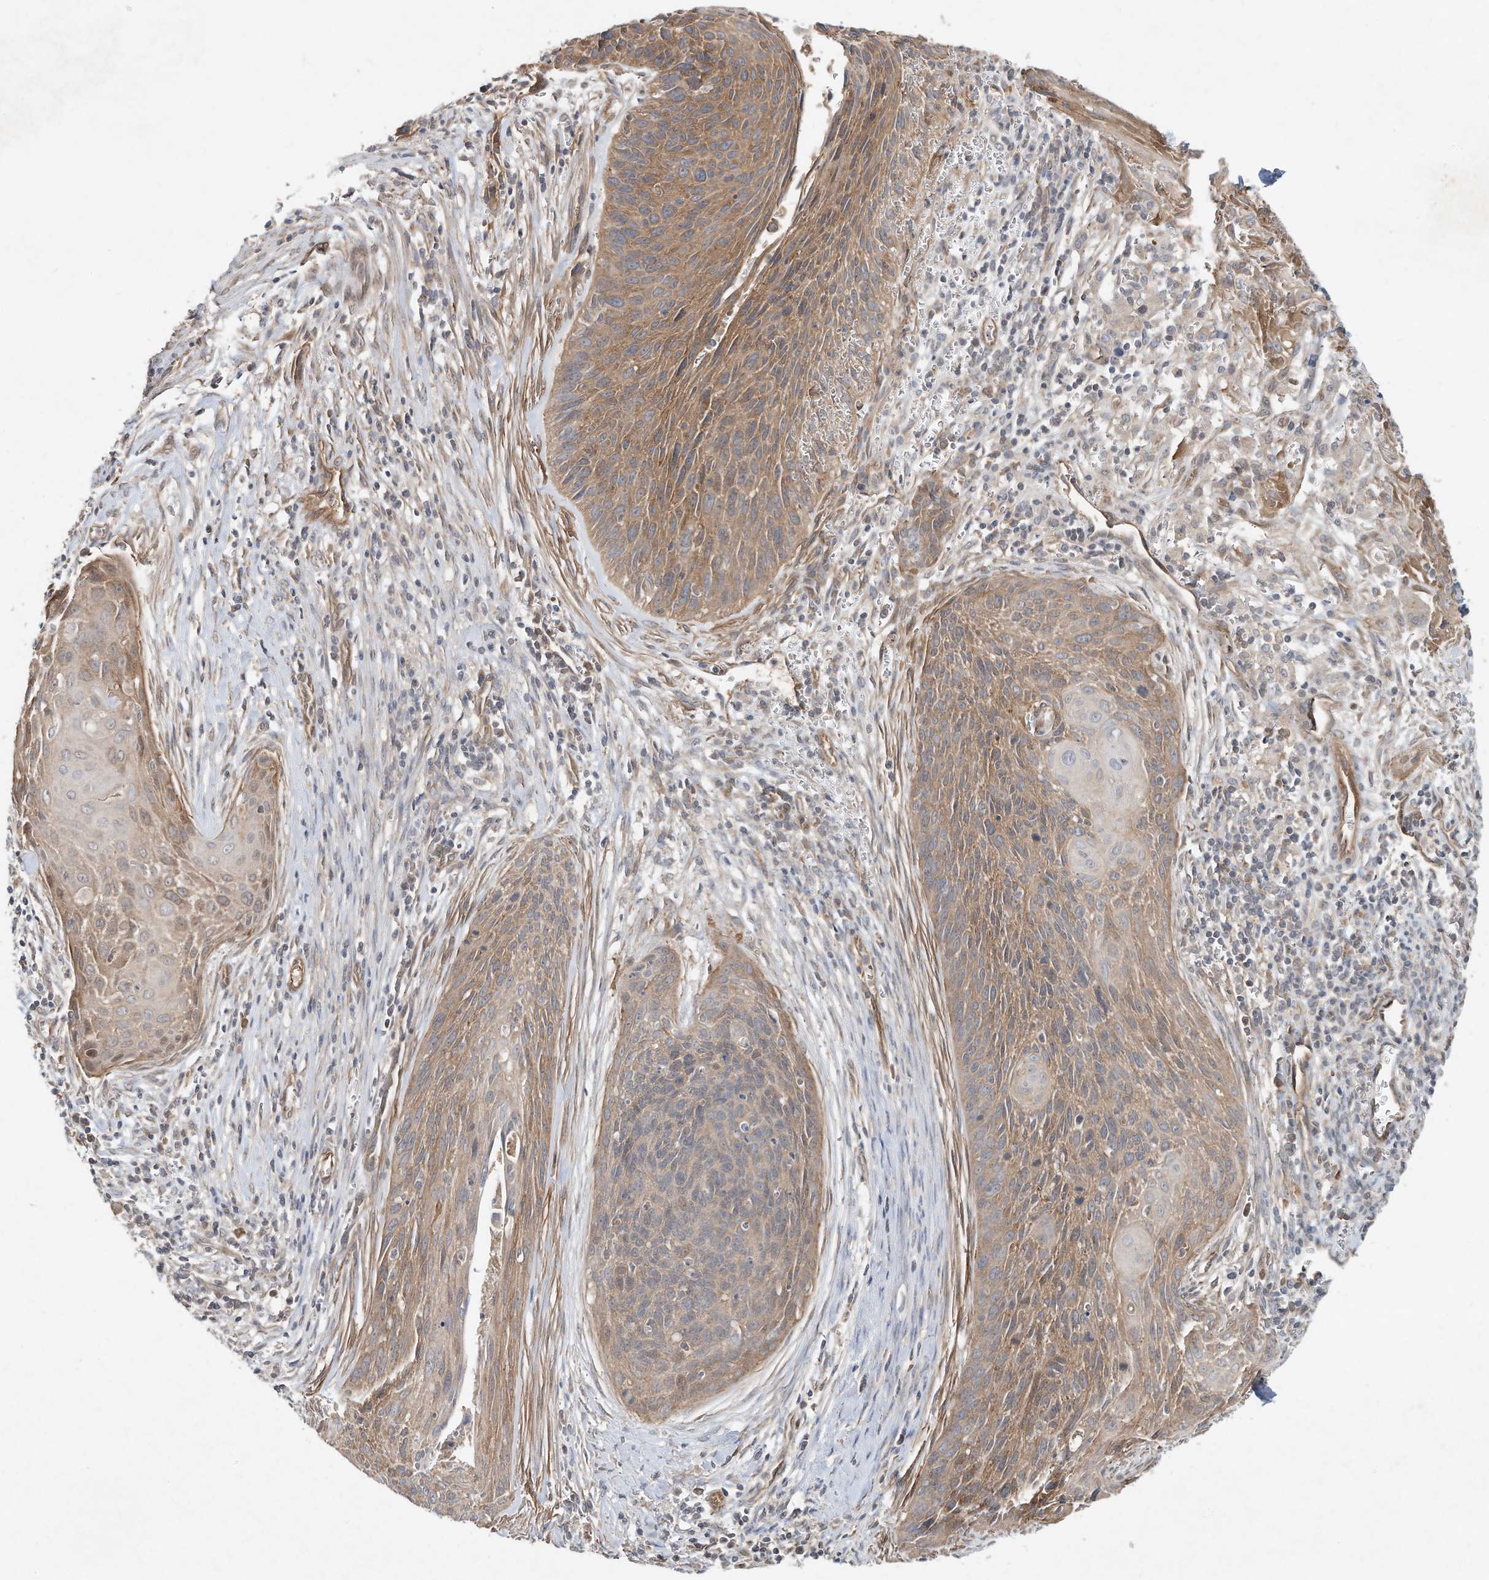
{"staining": {"intensity": "moderate", "quantity": ">75%", "location": "cytoplasmic/membranous"}, "tissue": "cervical cancer", "cell_type": "Tumor cells", "image_type": "cancer", "snomed": [{"axis": "morphology", "description": "Squamous cell carcinoma, NOS"}, {"axis": "topography", "description": "Cervix"}], "caption": "About >75% of tumor cells in human cervical squamous cell carcinoma reveal moderate cytoplasmic/membranous protein positivity as visualized by brown immunohistochemical staining.", "gene": "HTR5A", "patient": {"sex": "female", "age": 55}}